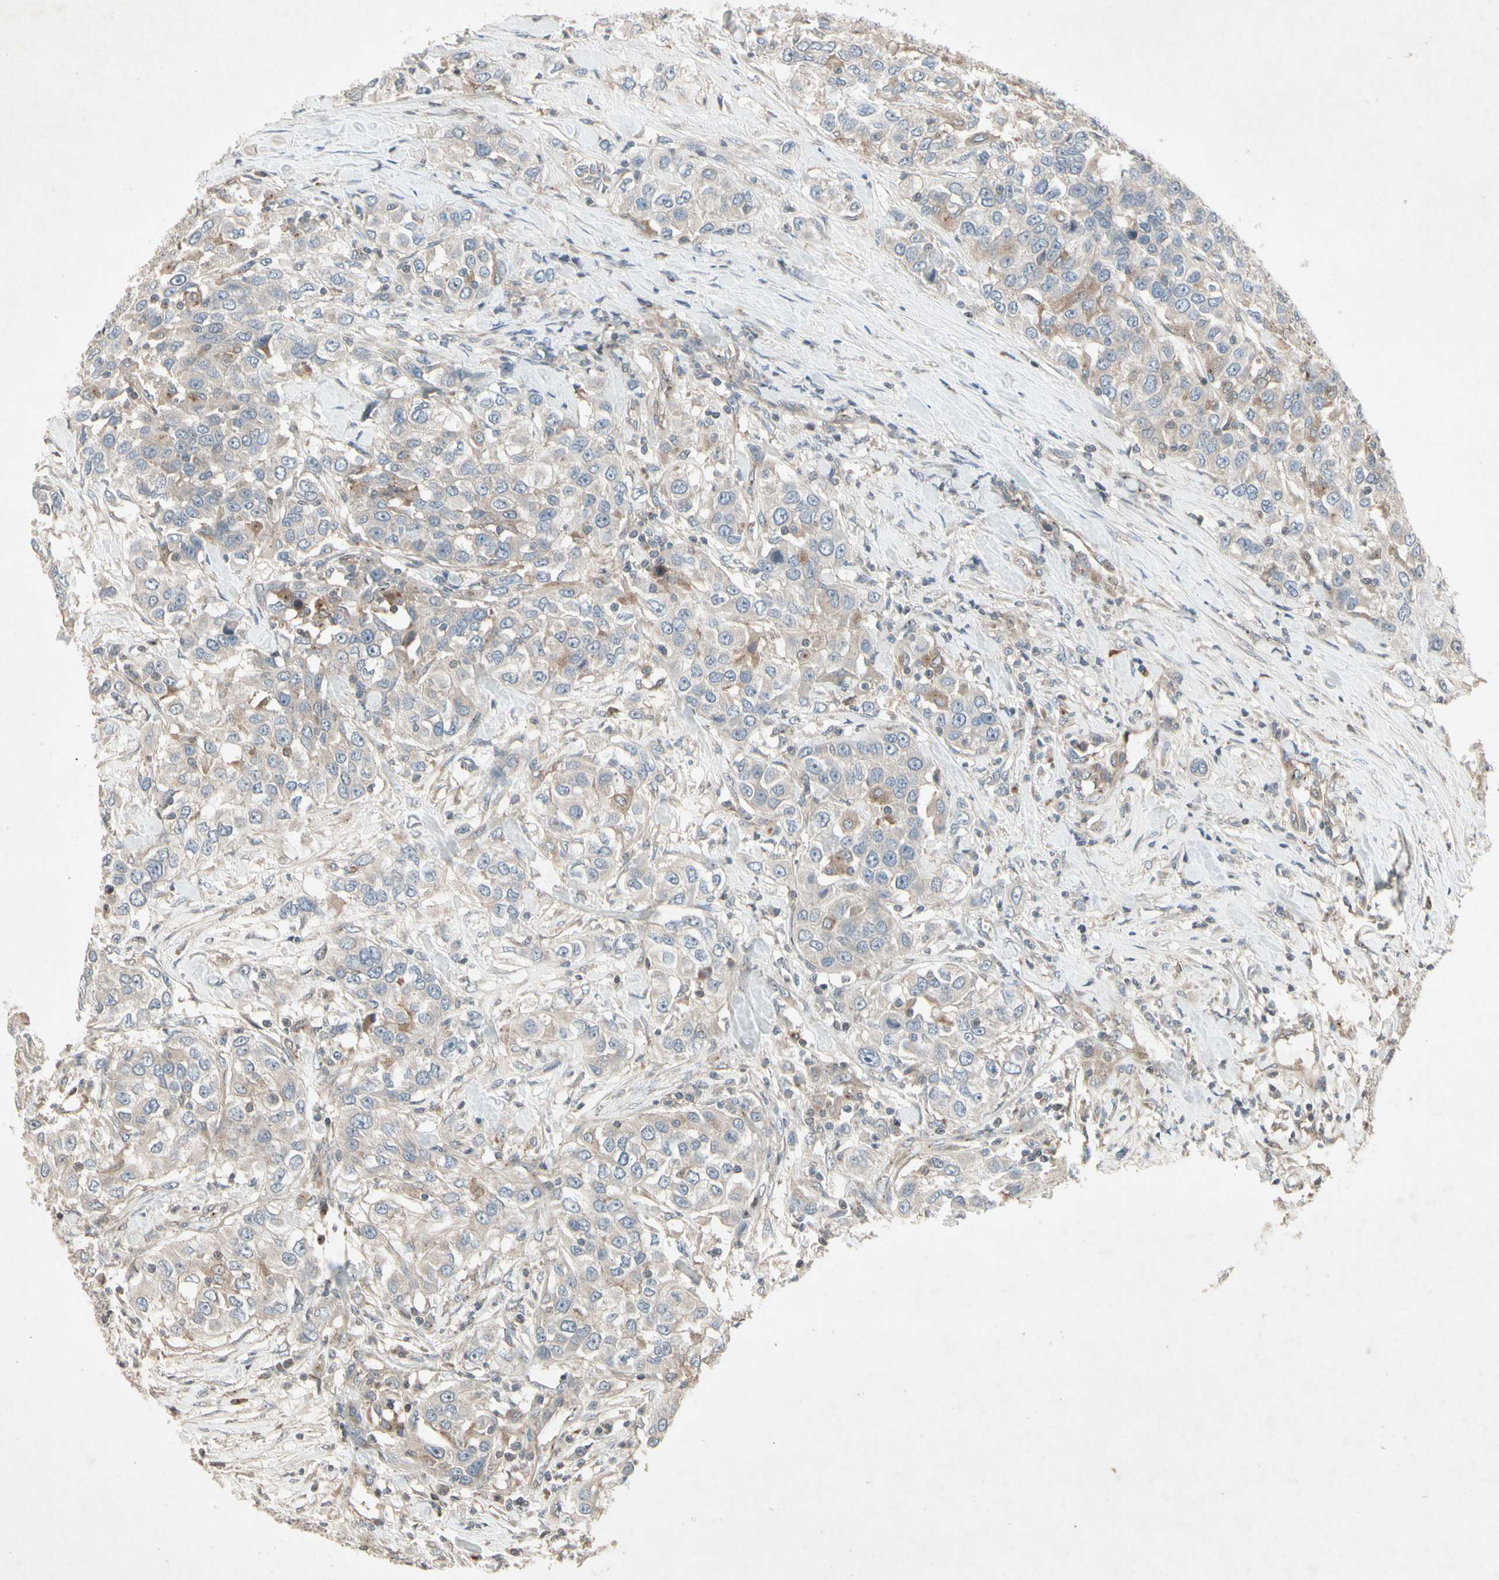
{"staining": {"intensity": "weak", "quantity": "25%-75%", "location": "cytoplasmic/membranous"}, "tissue": "urothelial cancer", "cell_type": "Tumor cells", "image_type": "cancer", "snomed": [{"axis": "morphology", "description": "Urothelial carcinoma, High grade"}, {"axis": "topography", "description": "Urinary bladder"}], "caption": "Urothelial cancer stained with a brown dye demonstrates weak cytoplasmic/membranous positive positivity in approximately 25%-75% of tumor cells.", "gene": "TEK", "patient": {"sex": "female", "age": 80}}